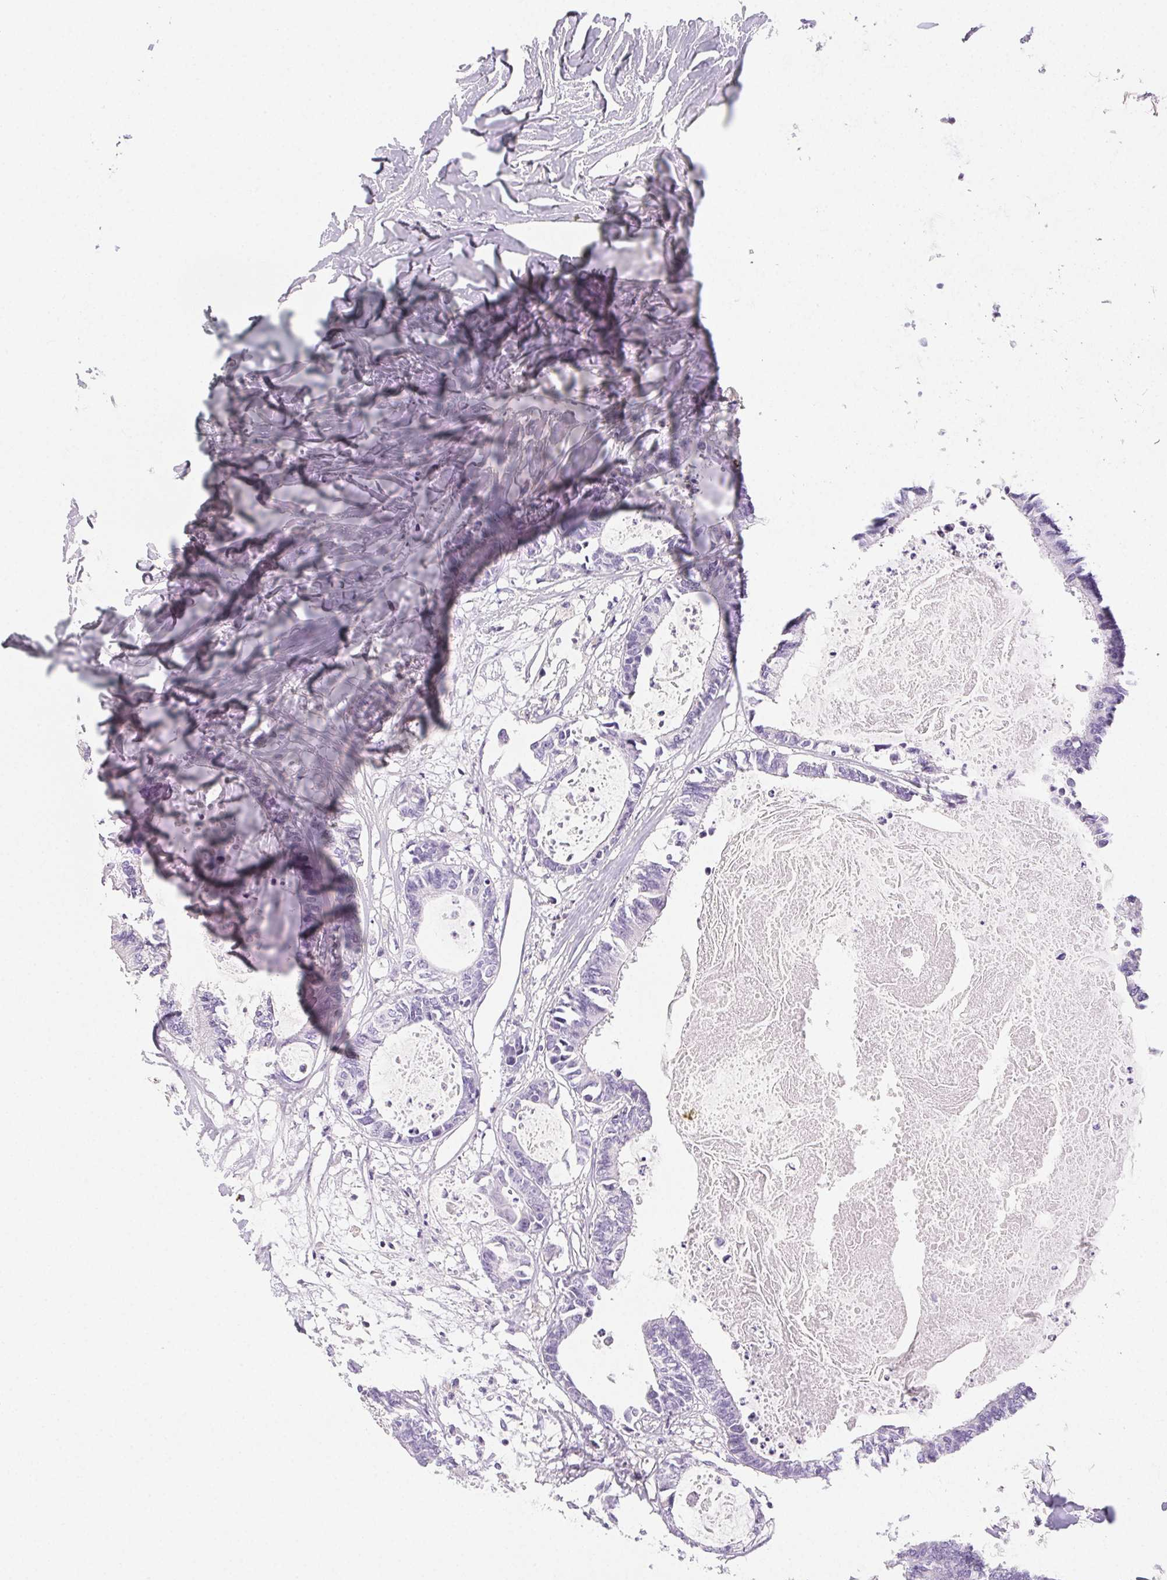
{"staining": {"intensity": "negative", "quantity": "none", "location": "none"}, "tissue": "colorectal cancer", "cell_type": "Tumor cells", "image_type": "cancer", "snomed": [{"axis": "morphology", "description": "Adenocarcinoma, NOS"}, {"axis": "topography", "description": "Colon"}, {"axis": "topography", "description": "Rectum"}], "caption": "The IHC photomicrograph has no significant positivity in tumor cells of colorectal cancer tissue. (Stains: DAB IHC with hematoxylin counter stain, Microscopy: brightfield microscopy at high magnification).", "gene": "BEND2", "patient": {"sex": "male", "age": 57}}